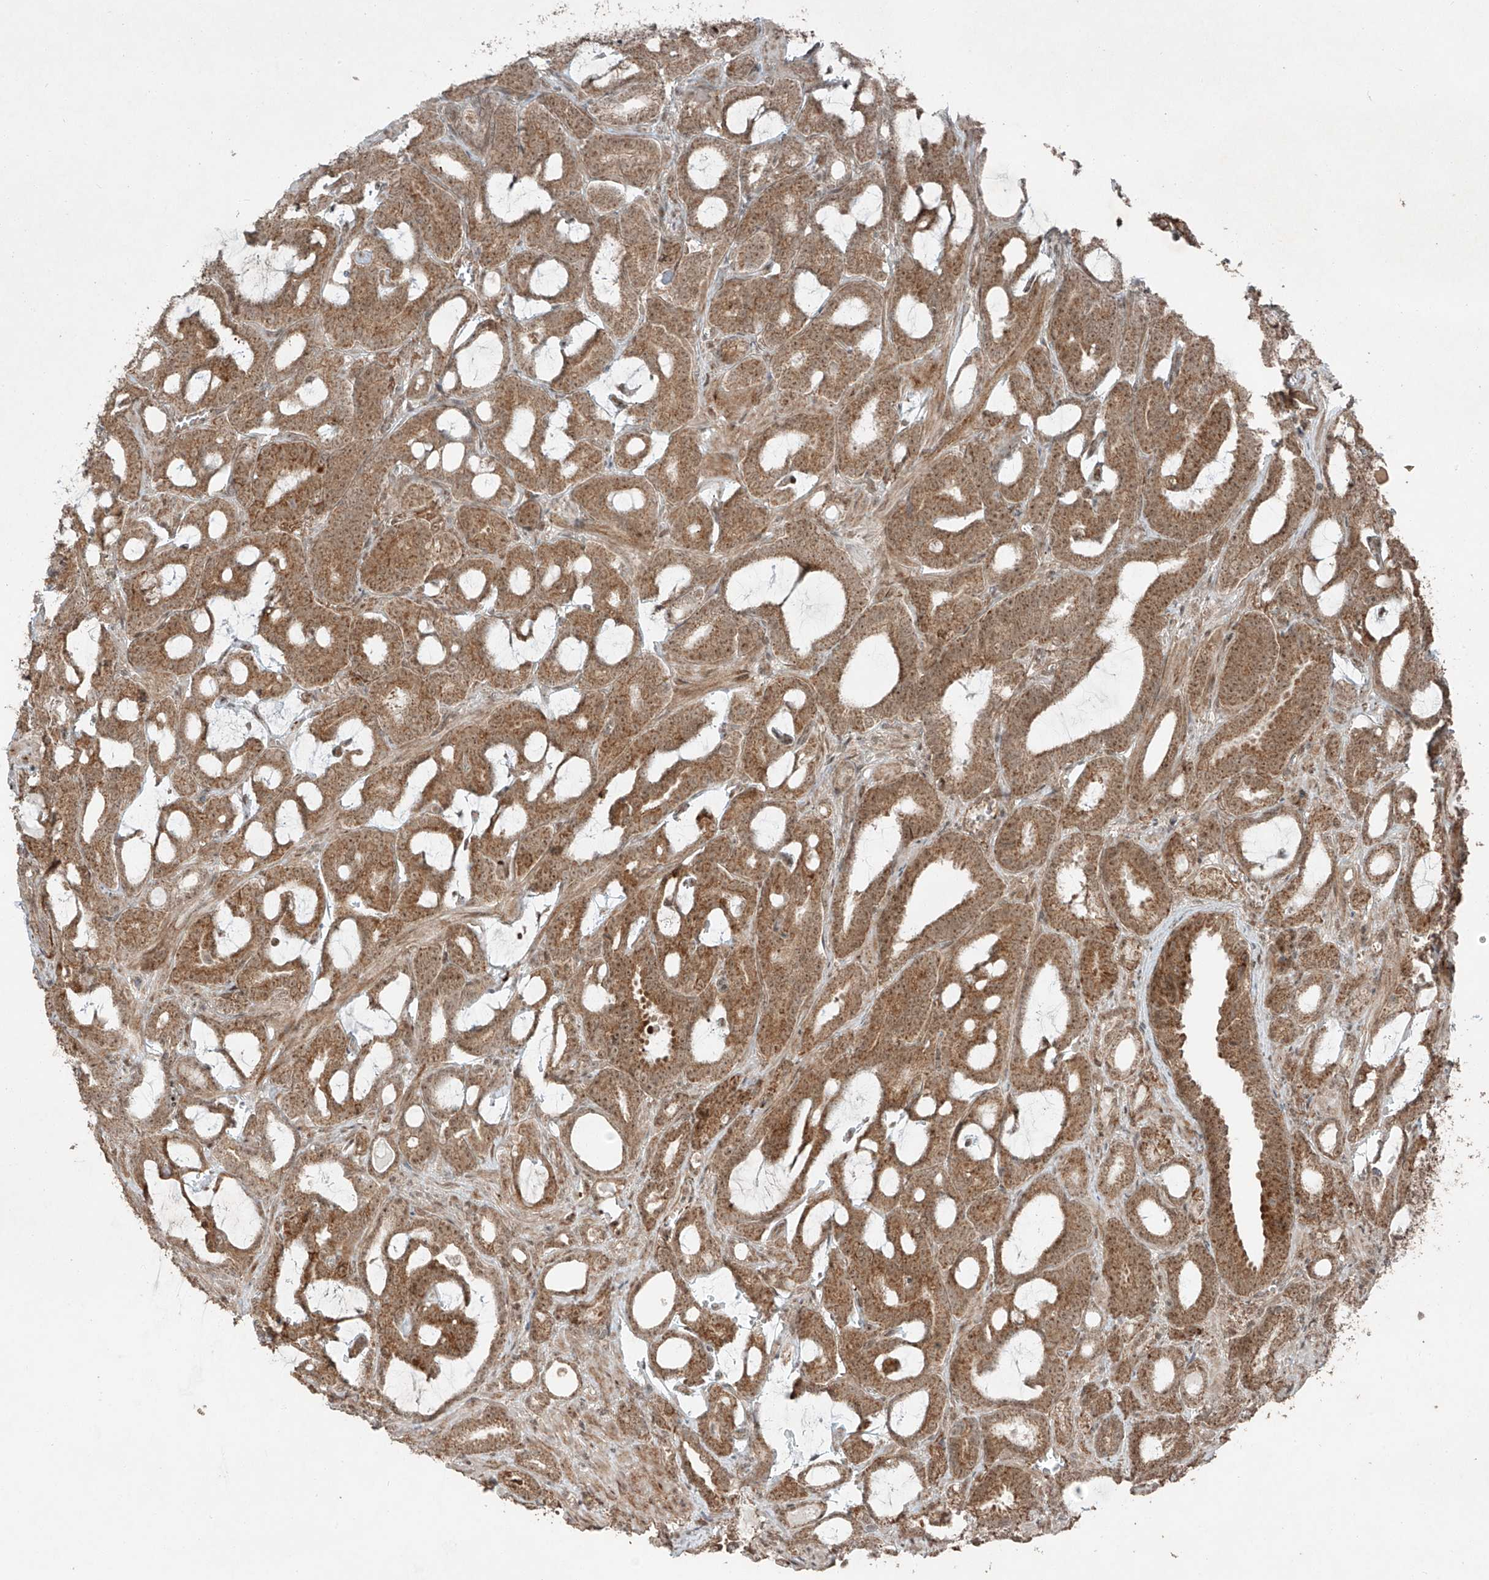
{"staining": {"intensity": "moderate", "quantity": ">75%", "location": "cytoplasmic/membranous"}, "tissue": "prostate cancer", "cell_type": "Tumor cells", "image_type": "cancer", "snomed": [{"axis": "morphology", "description": "Adenocarcinoma, High grade"}, {"axis": "topography", "description": "Prostate and seminal vesicle, NOS"}], "caption": "This is a histology image of IHC staining of prostate cancer (adenocarcinoma (high-grade)), which shows moderate staining in the cytoplasmic/membranous of tumor cells.", "gene": "ZNF620", "patient": {"sex": "male", "age": 67}}